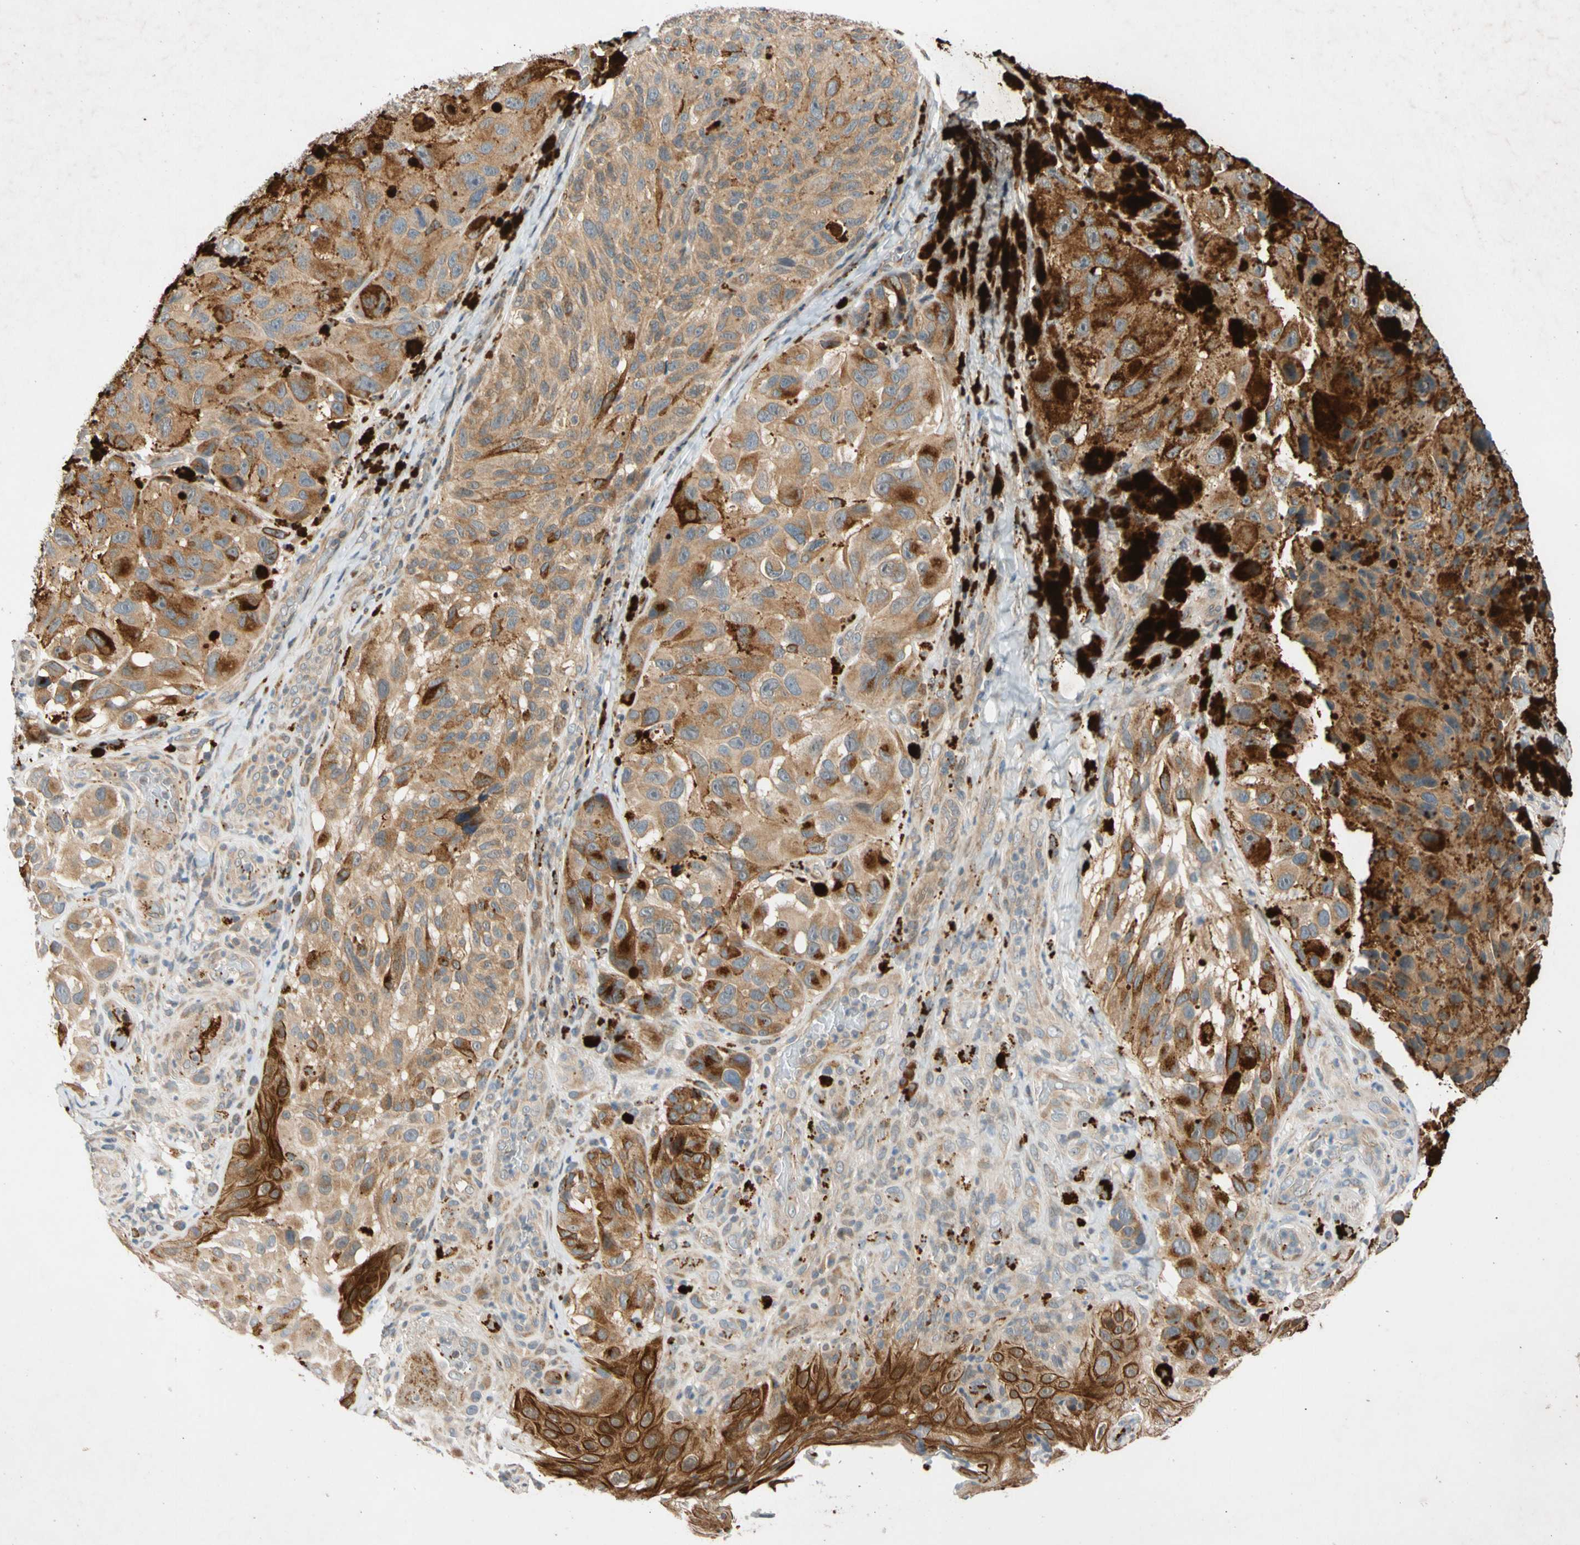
{"staining": {"intensity": "strong", "quantity": "25%-75%", "location": "cytoplasmic/membranous"}, "tissue": "melanoma", "cell_type": "Tumor cells", "image_type": "cancer", "snomed": [{"axis": "morphology", "description": "Malignant melanoma, NOS"}, {"axis": "topography", "description": "Skin"}], "caption": "Tumor cells demonstrate high levels of strong cytoplasmic/membranous staining in approximately 25%-75% of cells in human melanoma.", "gene": "CNST", "patient": {"sex": "female", "age": 73}}